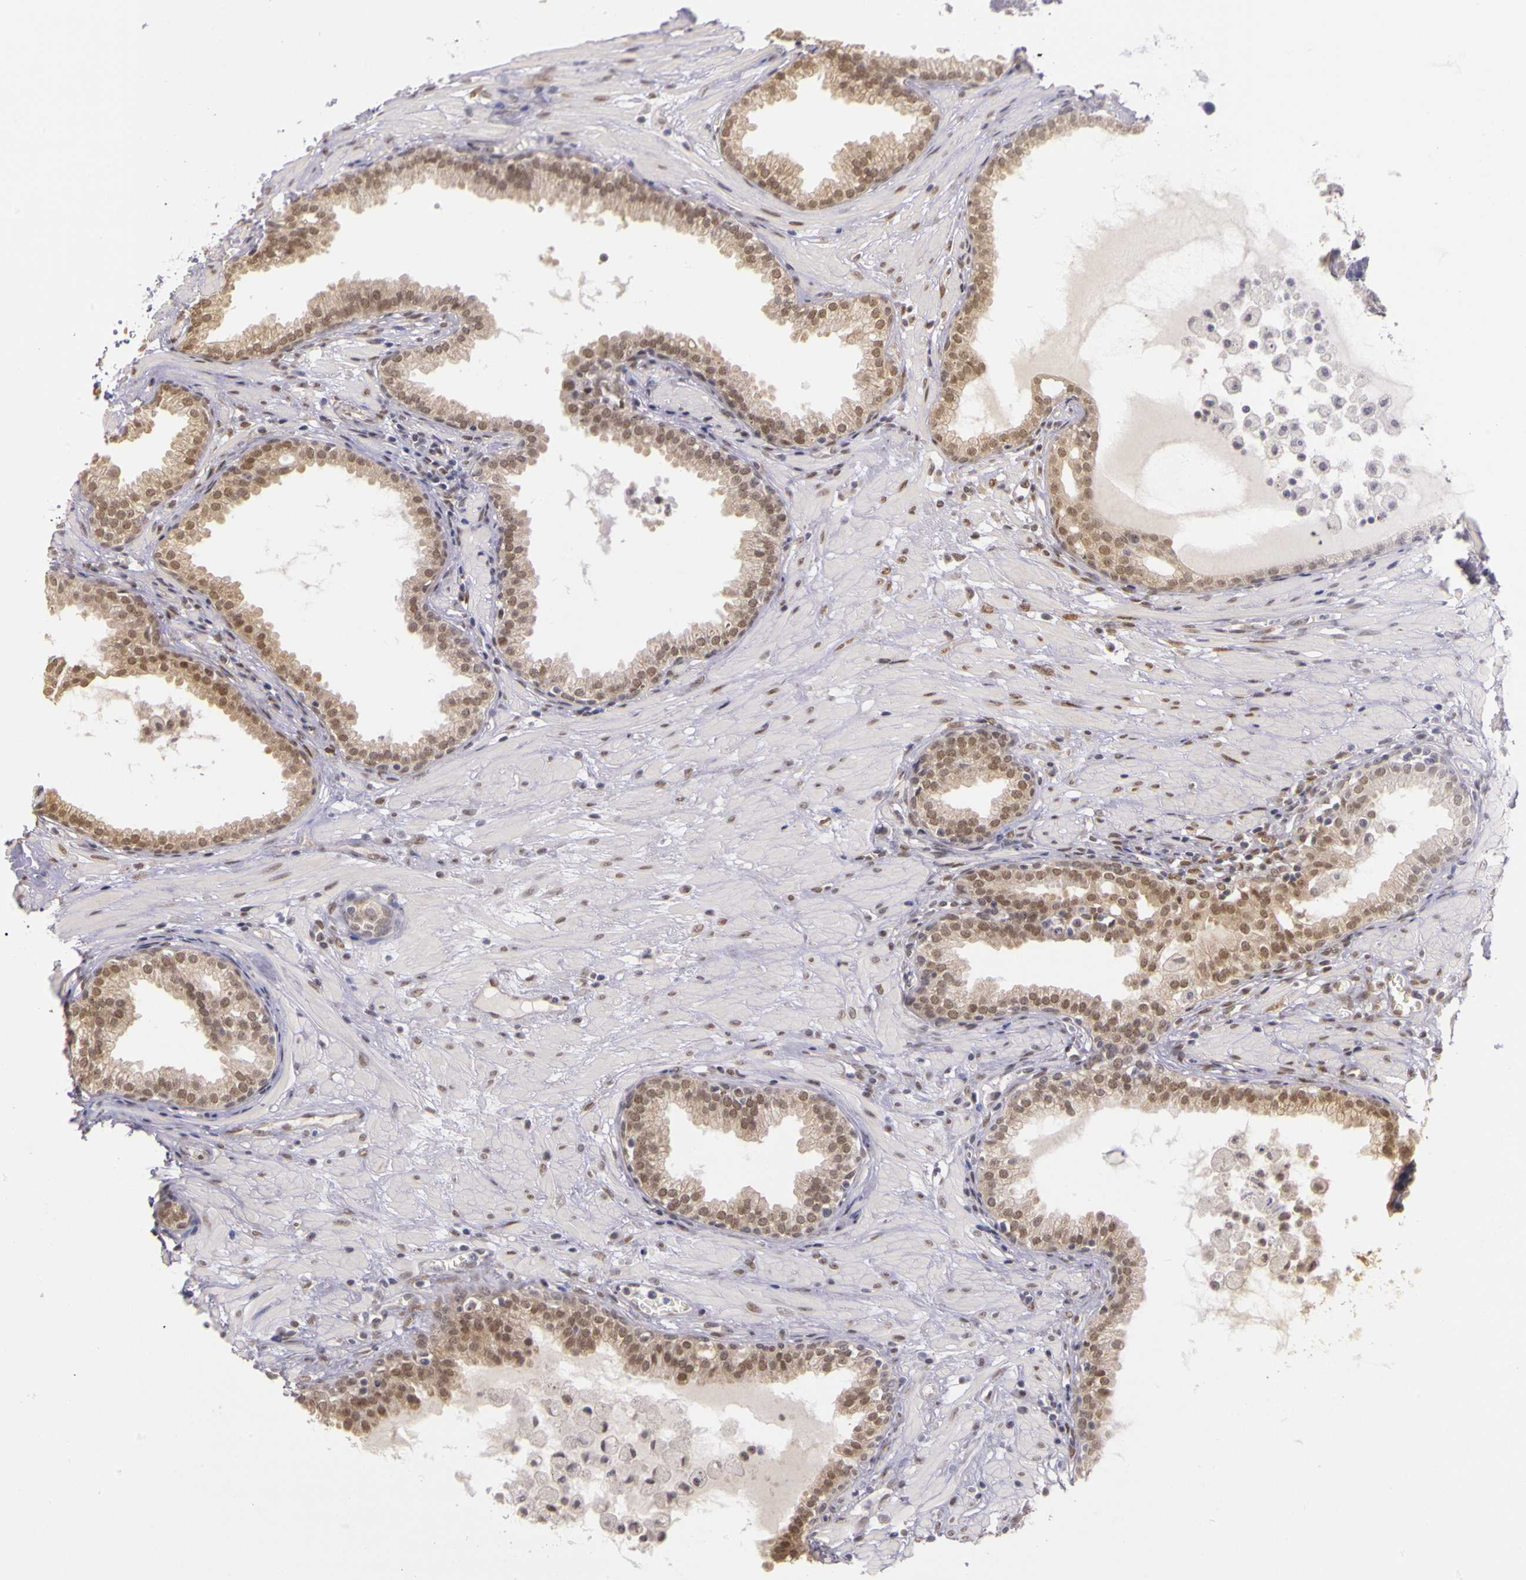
{"staining": {"intensity": "moderate", "quantity": ">75%", "location": "nuclear"}, "tissue": "prostate", "cell_type": "Glandular cells", "image_type": "normal", "snomed": [{"axis": "morphology", "description": "Normal tissue, NOS"}, {"axis": "topography", "description": "Prostate"}], "caption": "Immunohistochemical staining of normal human prostate exhibits >75% levels of moderate nuclear protein staining in about >75% of glandular cells. Ihc stains the protein of interest in brown and the nuclei are stained blue.", "gene": "WDR13", "patient": {"sex": "male", "age": 64}}